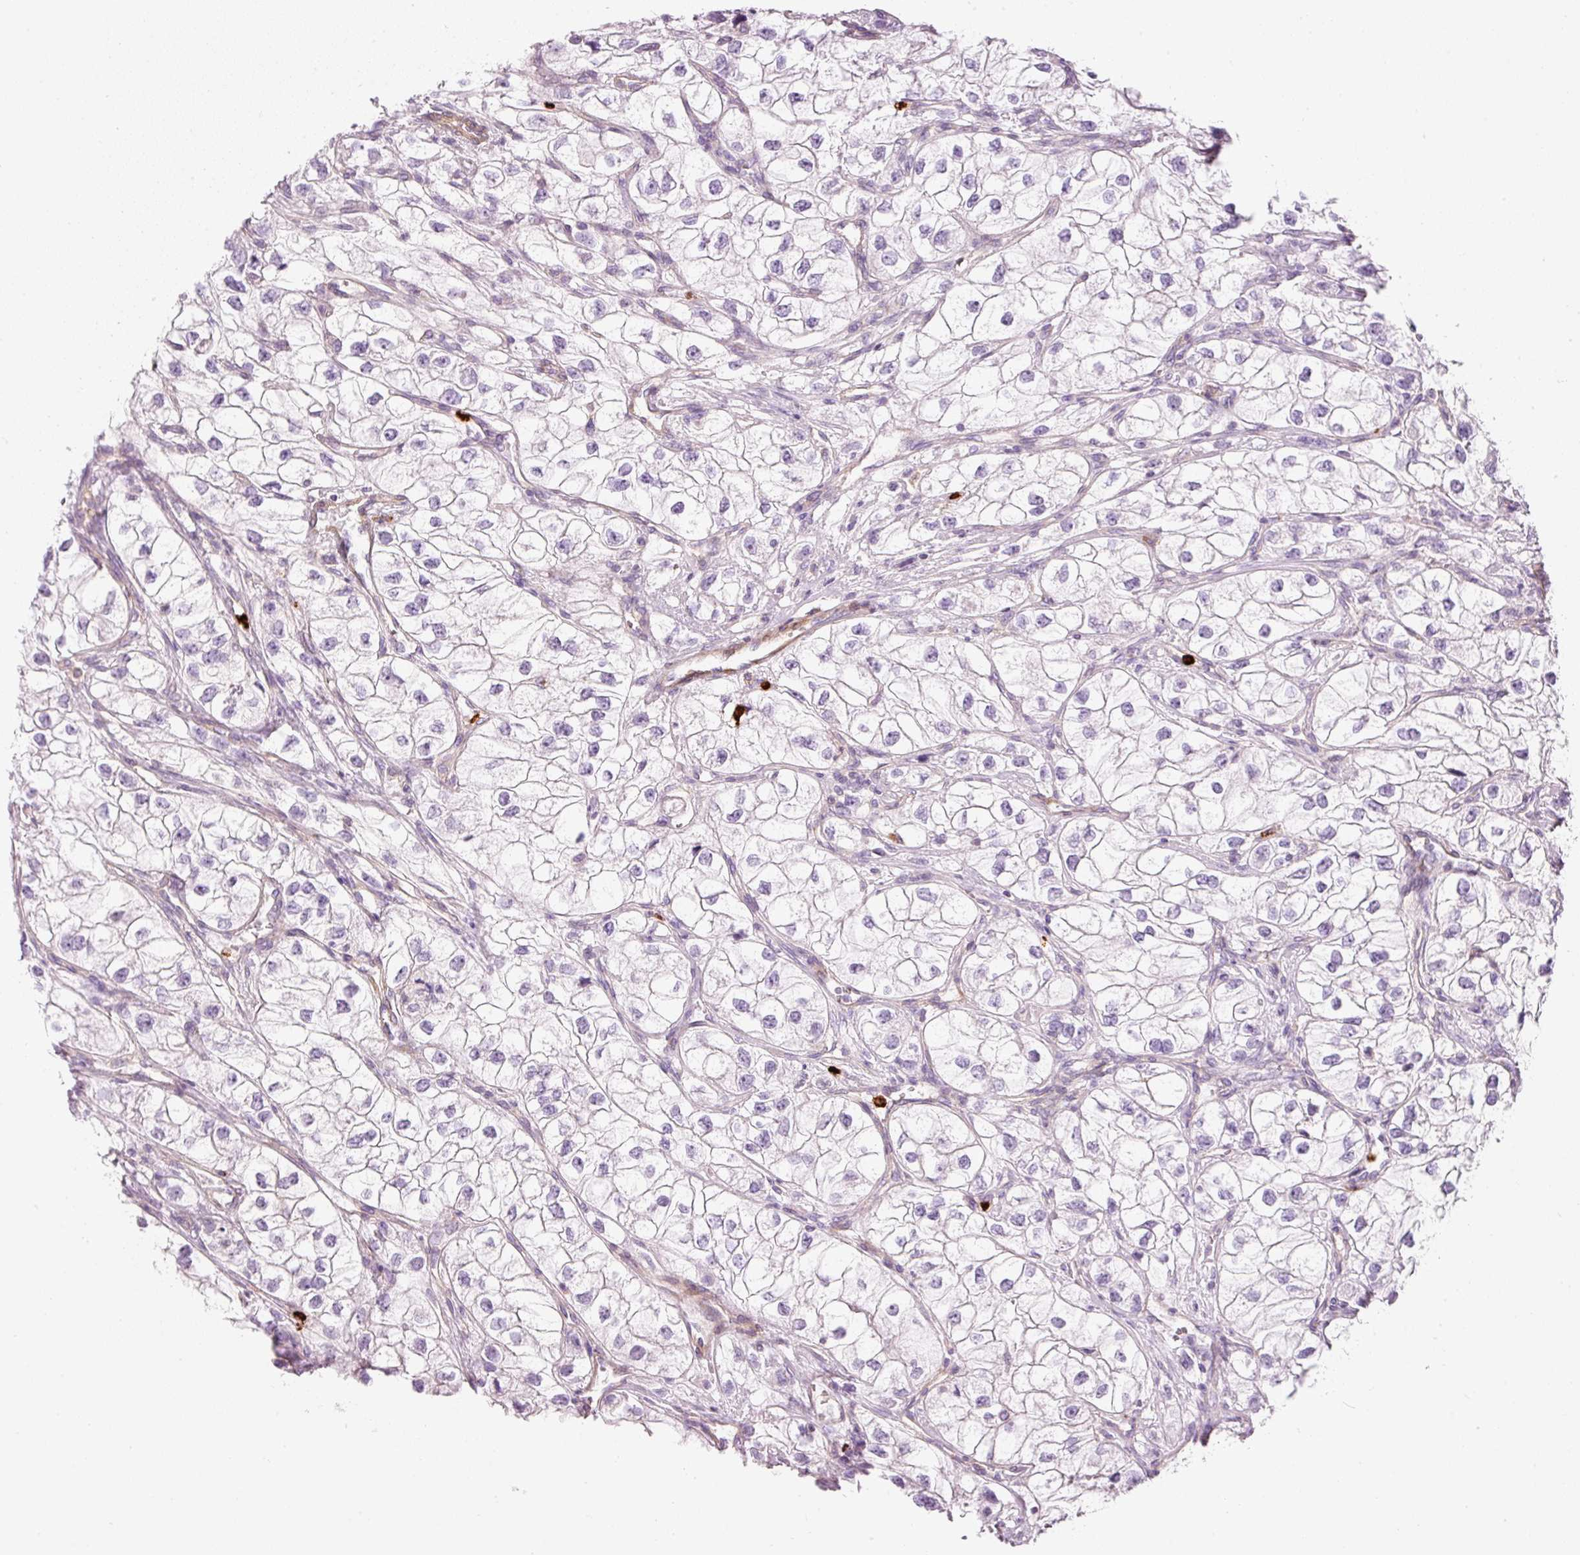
{"staining": {"intensity": "negative", "quantity": "none", "location": "none"}, "tissue": "renal cancer", "cell_type": "Tumor cells", "image_type": "cancer", "snomed": [{"axis": "morphology", "description": "Adenocarcinoma, NOS"}, {"axis": "topography", "description": "Kidney"}], "caption": "Human renal cancer stained for a protein using immunohistochemistry shows no positivity in tumor cells.", "gene": "MAP3K3", "patient": {"sex": "male", "age": 59}}